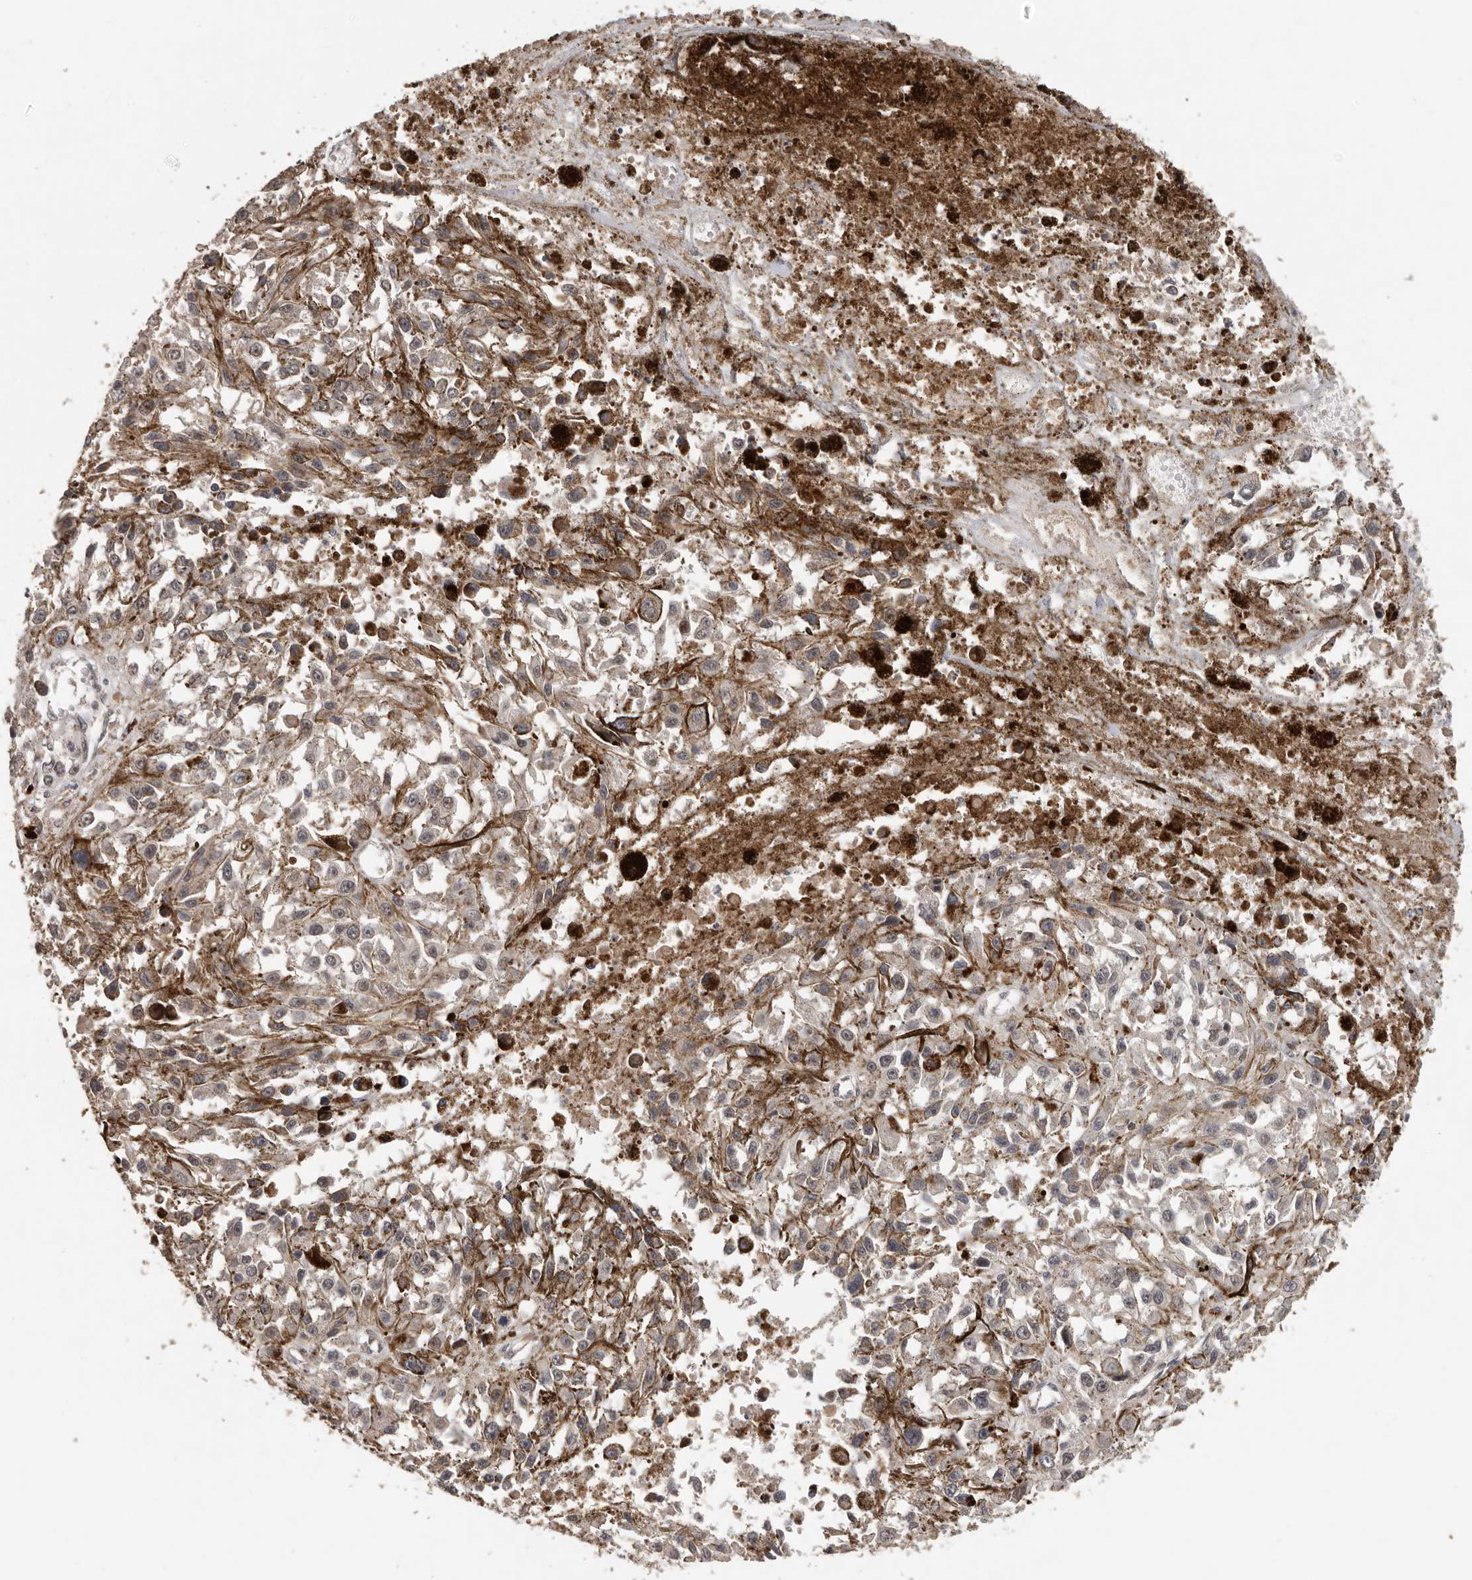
{"staining": {"intensity": "negative", "quantity": "none", "location": "none"}, "tissue": "melanoma", "cell_type": "Tumor cells", "image_type": "cancer", "snomed": [{"axis": "morphology", "description": "Malignant melanoma, Metastatic site"}, {"axis": "topography", "description": "Lymph node"}], "caption": "The photomicrograph displays no significant staining in tumor cells of malignant melanoma (metastatic site).", "gene": "HENMT1", "patient": {"sex": "male", "age": 59}}